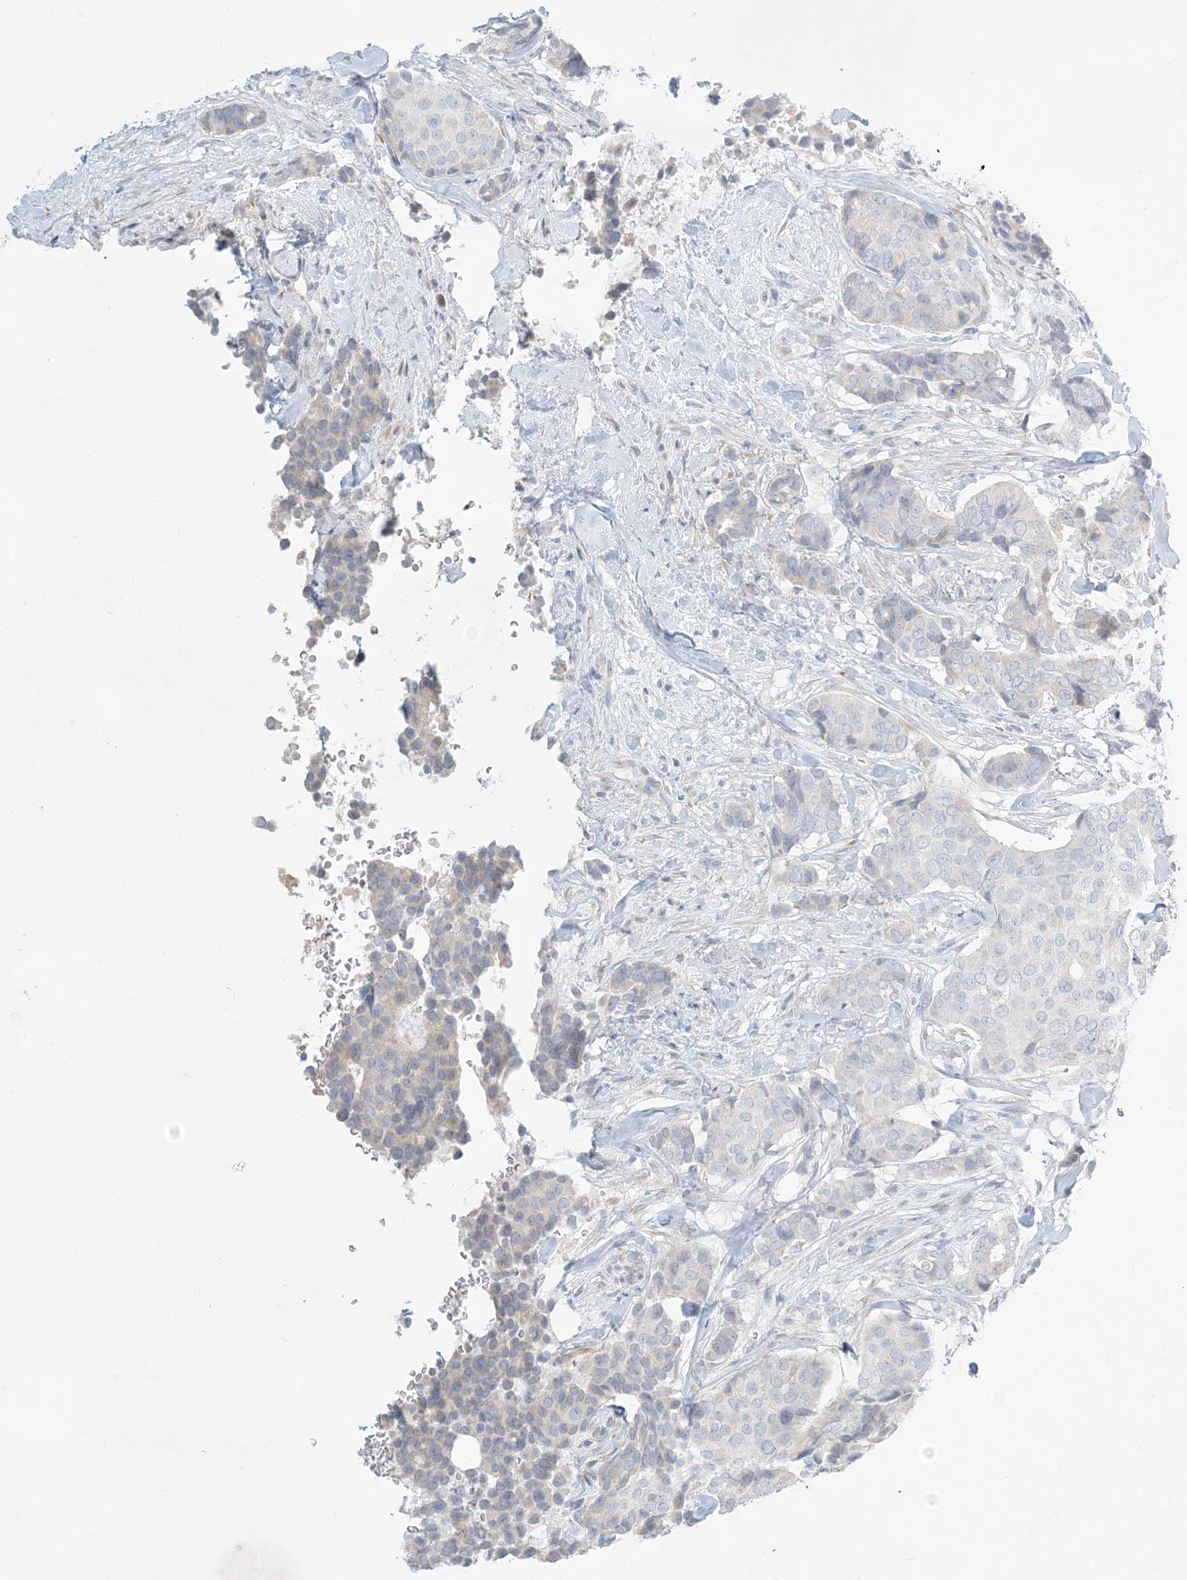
{"staining": {"intensity": "negative", "quantity": "none", "location": "none"}, "tissue": "breast cancer", "cell_type": "Tumor cells", "image_type": "cancer", "snomed": [{"axis": "morphology", "description": "Duct carcinoma"}, {"axis": "topography", "description": "Breast"}], "caption": "Breast intraductal carcinoma was stained to show a protein in brown. There is no significant positivity in tumor cells.", "gene": "ZNF385D", "patient": {"sex": "female", "age": 75}}